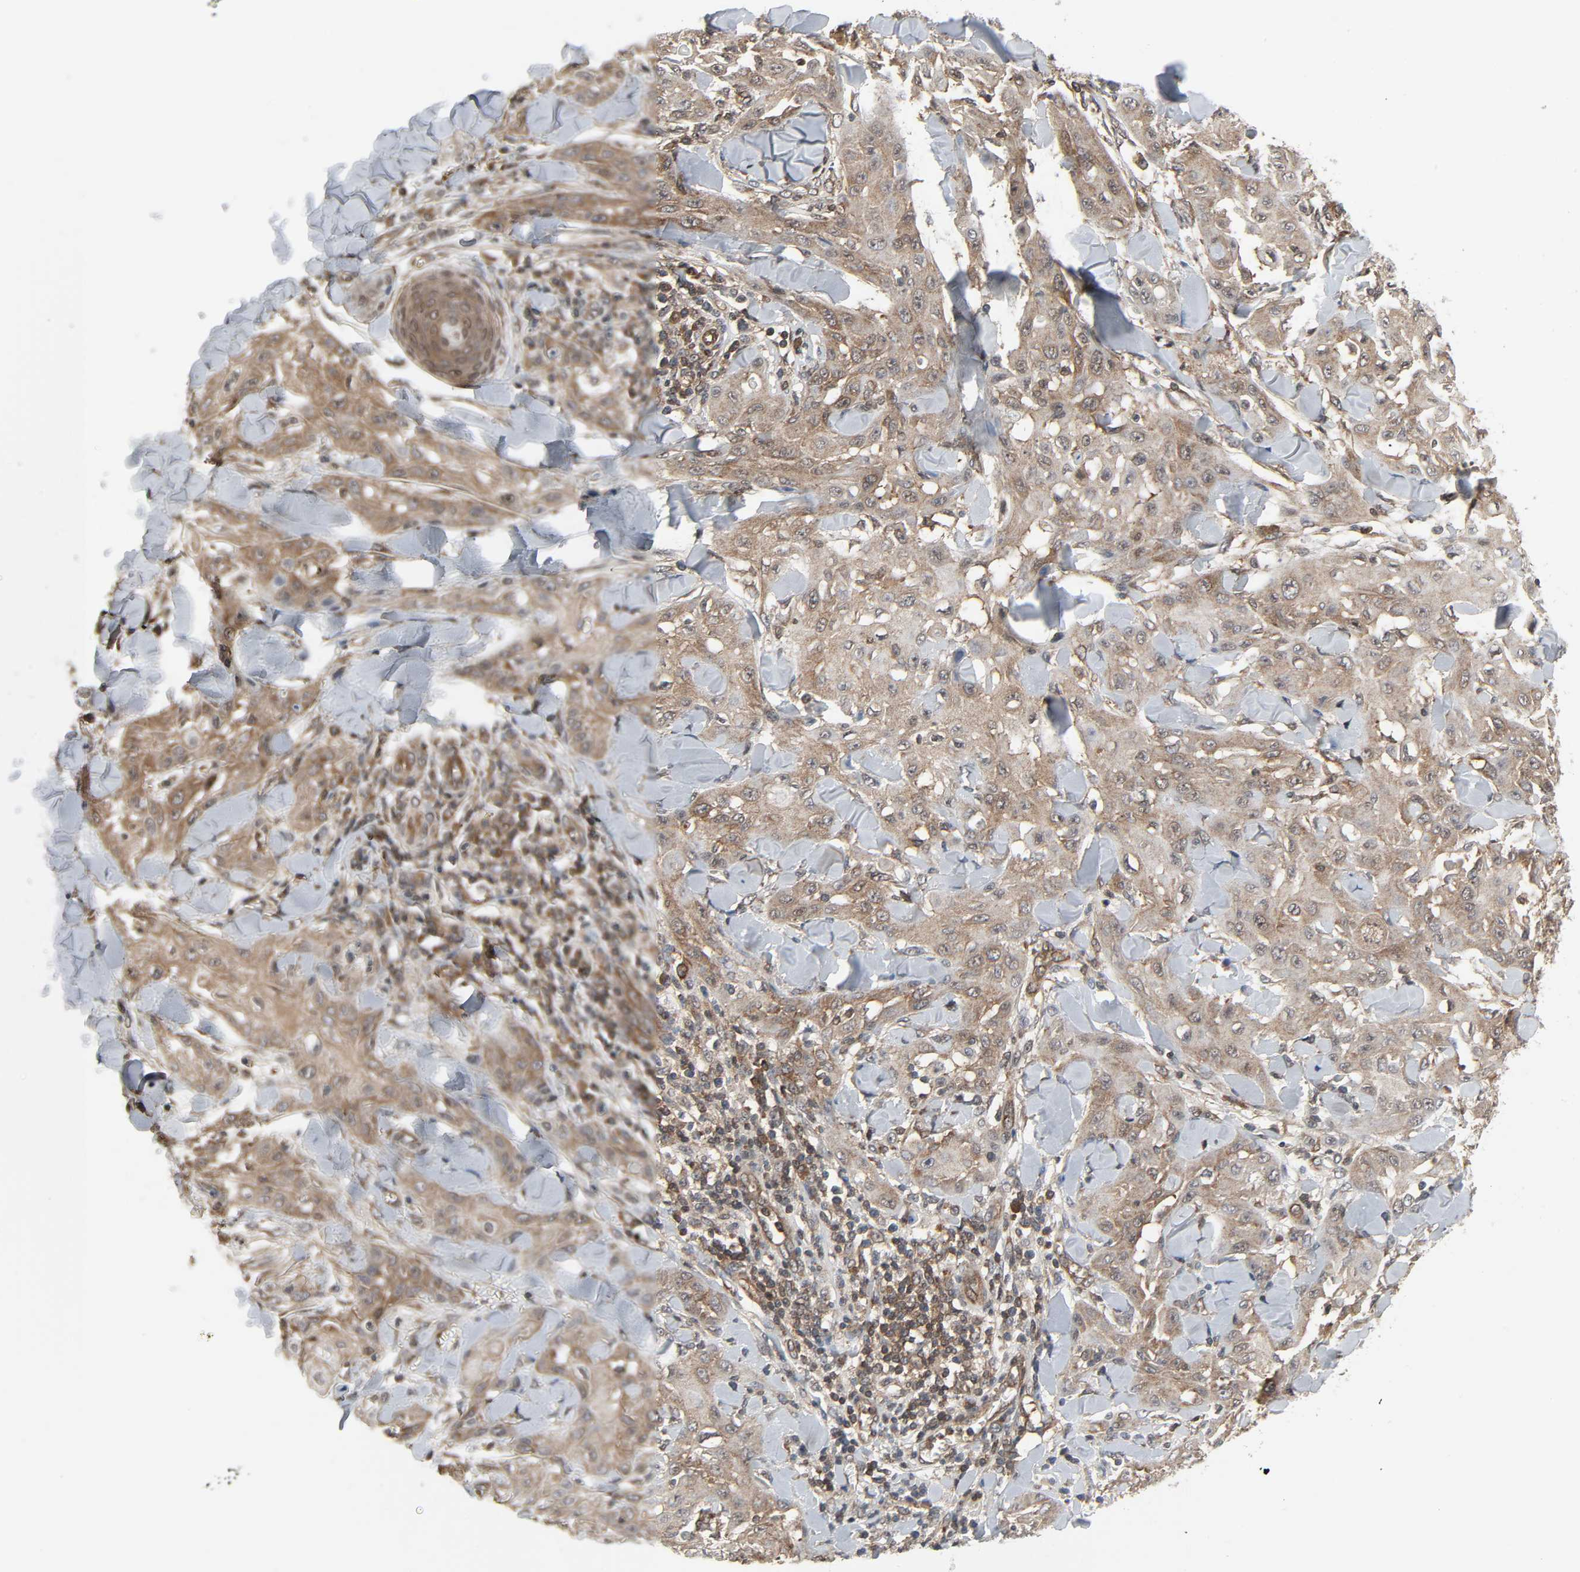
{"staining": {"intensity": "moderate", "quantity": ">75%", "location": "cytoplasmic/membranous"}, "tissue": "skin cancer", "cell_type": "Tumor cells", "image_type": "cancer", "snomed": [{"axis": "morphology", "description": "Squamous cell carcinoma, NOS"}, {"axis": "topography", "description": "Skin"}], "caption": "Skin cancer tissue reveals moderate cytoplasmic/membranous positivity in about >75% of tumor cells", "gene": "GSK3A", "patient": {"sex": "male", "age": 24}}